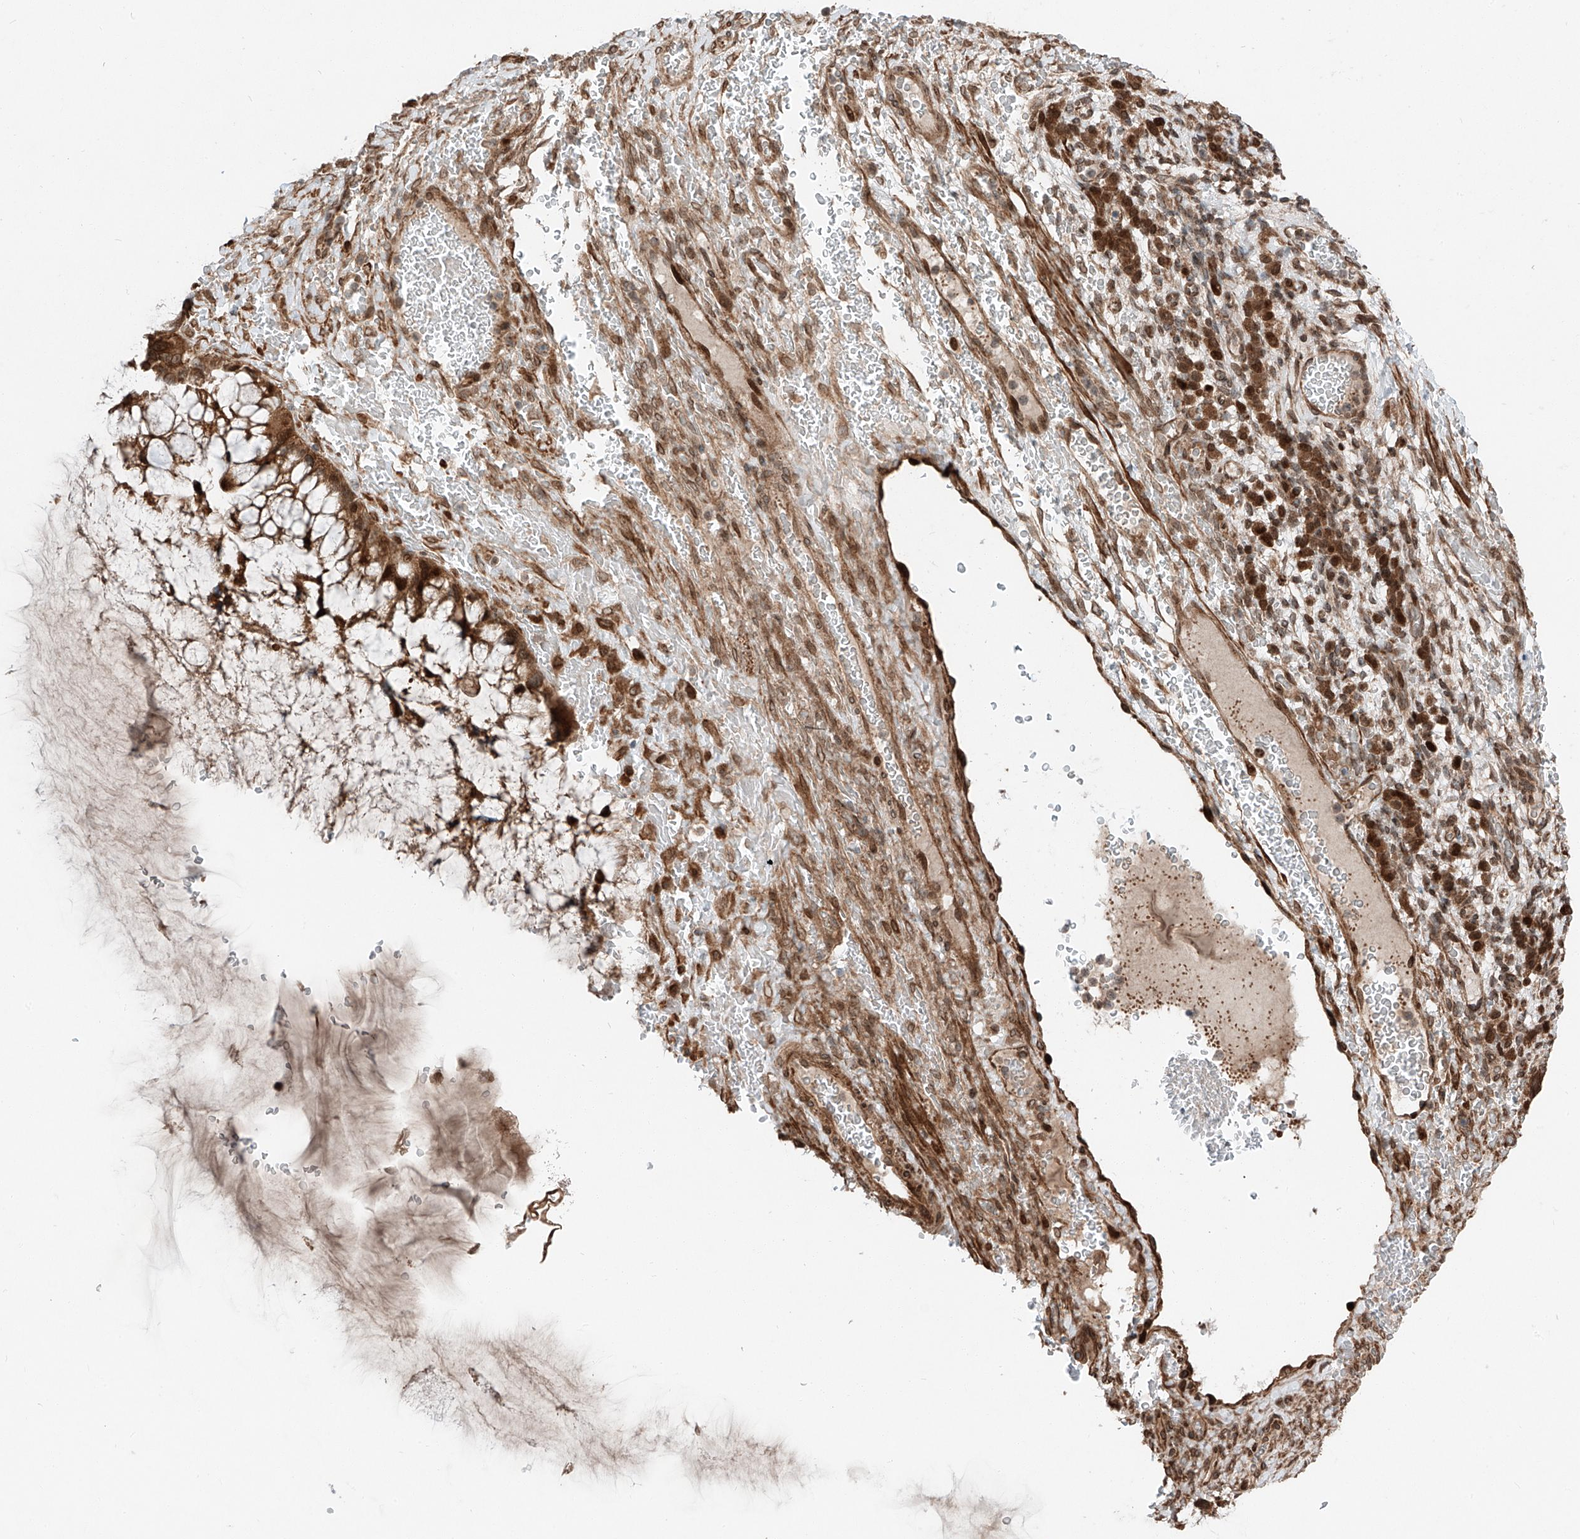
{"staining": {"intensity": "moderate", "quantity": ">75%", "location": "cytoplasmic/membranous,nuclear"}, "tissue": "ovarian cancer", "cell_type": "Tumor cells", "image_type": "cancer", "snomed": [{"axis": "morphology", "description": "Cystadenocarcinoma, mucinous, NOS"}, {"axis": "topography", "description": "Ovary"}], "caption": "Brown immunohistochemical staining in human ovarian mucinous cystadenocarcinoma shows moderate cytoplasmic/membranous and nuclear expression in about >75% of tumor cells.", "gene": "CEP162", "patient": {"sex": "female", "age": 37}}